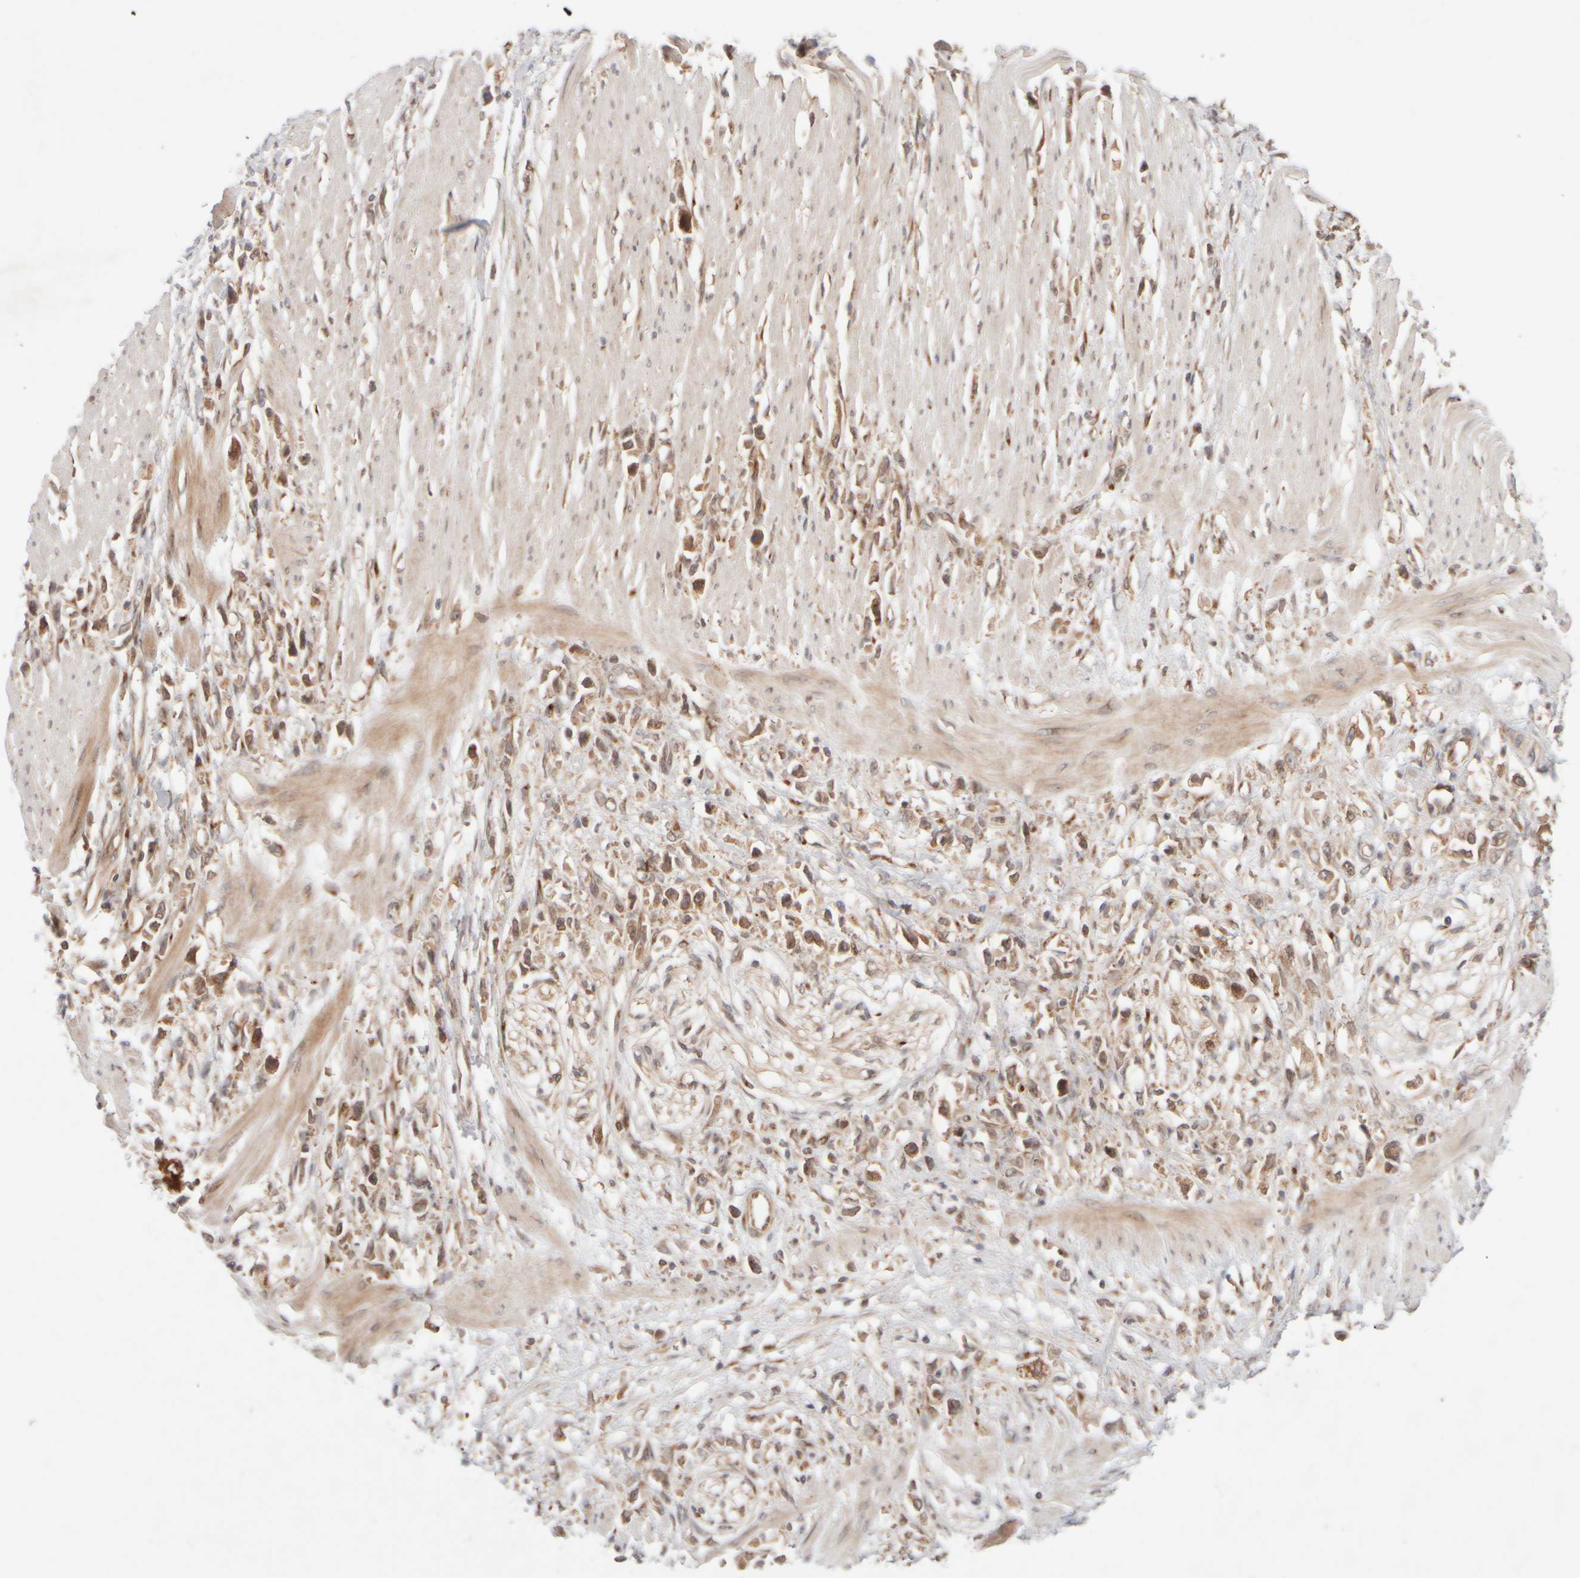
{"staining": {"intensity": "moderate", "quantity": ">75%", "location": "cytoplasmic/membranous"}, "tissue": "stomach cancer", "cell_type": "Tumor cells", "image_type": "cancer", "snomed": [{"axis": "morphology", "description": "Adenocarcinoma, NOS"}, {"axis": "topography", "description": "Stomach"}], "caption": "A micrograph of human stomach adenocarcinoma stained for a protein shows moderate cytoplasmic/membranous brown staining in tumor cells.", "gene": "GCN1", "patient": {"sex": "female", "age": 59}}